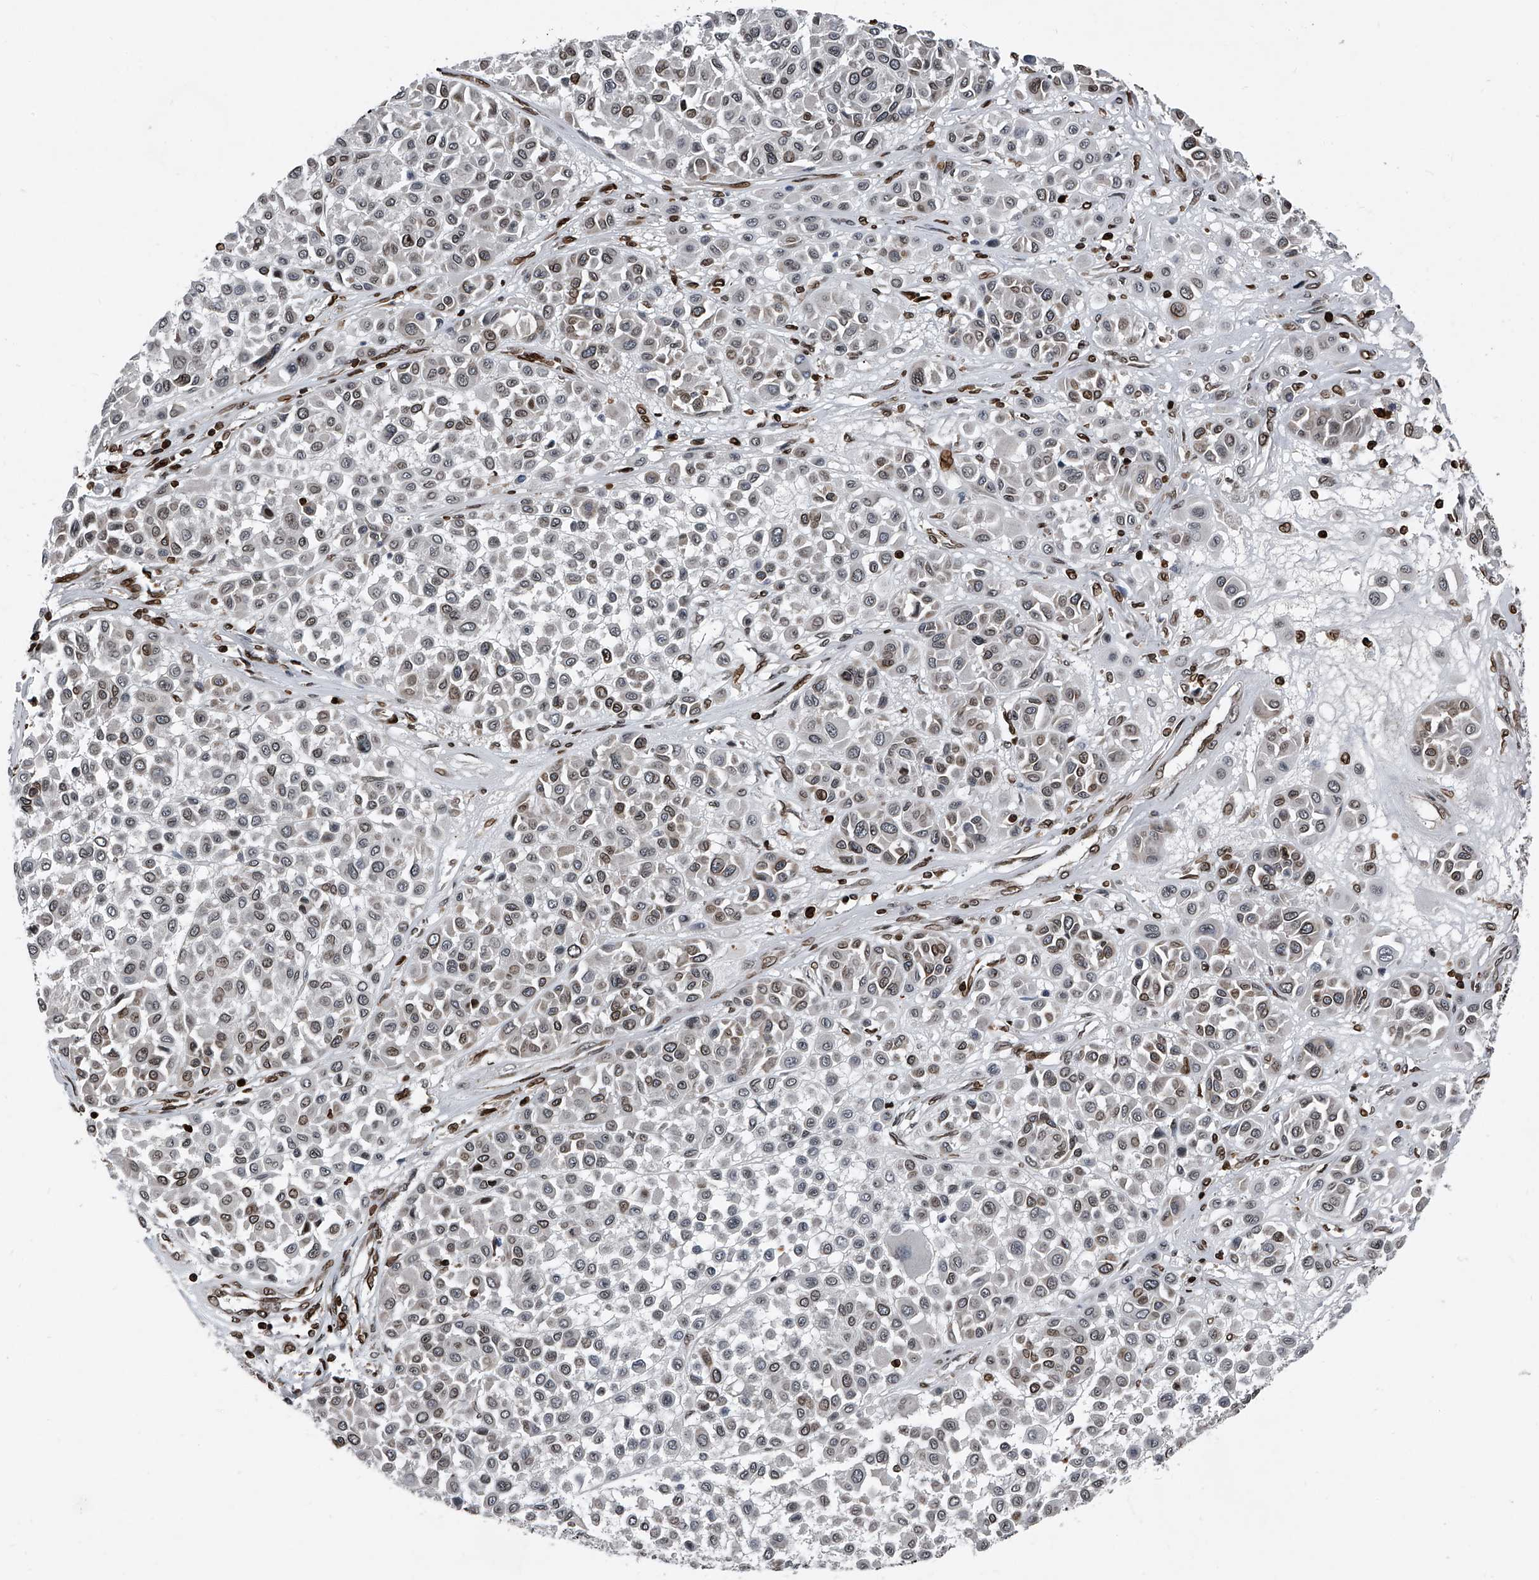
{"staining": {"intensity": "moderate", "quantity": "25%-75%", "location": "cytoplasmic/membranous,nuclear"}, "tissue": "melanoma", "cell_type": "Tumor cells", "image_type": "cancer", "snomed": [{"axis": "morphology", "description": "Malignant melanoma, Metastatic site"}, {"axis": "topography", "description": "Soft tissue"}], "caption": "Malignant melanoma (metastatic site) tissue demonstrates moderate cytoplasmic/membranous and nuclear expression in about 25%-75% of tumor cells (DAB = brown stain, brightfield microscopy at high magnification).", "gene": "PHF20", "patient": {"sex": "male", "age": 41}}